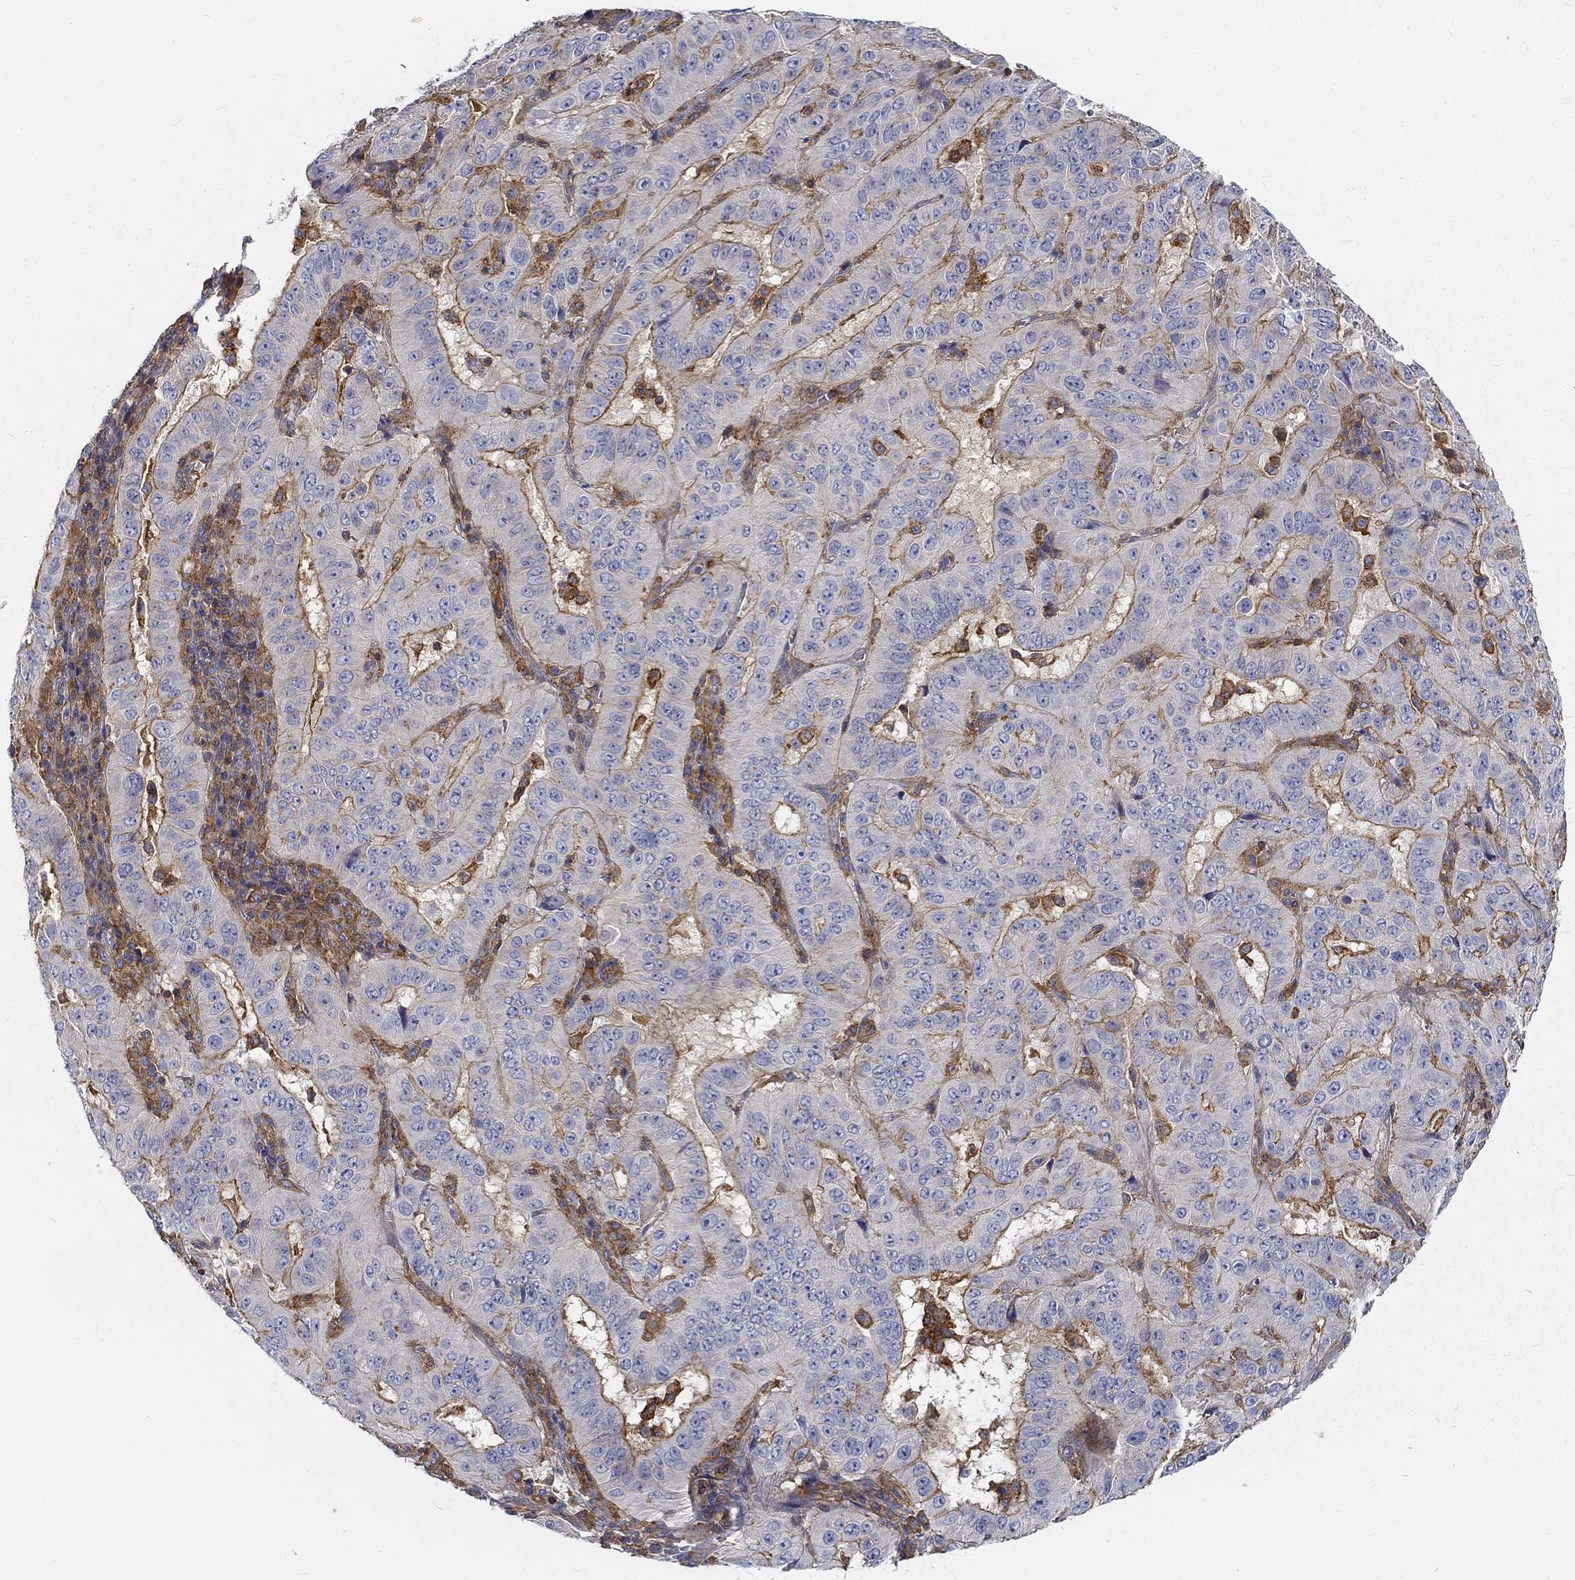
{"staining": {"intensity": "moderate", "quantity": "25%-75%", "location": "cytoplasmic/membranous"}, "tissue": "pancreatic cancer", "cell_type": "Tumor cells", "image_type": "cancer", "snomed": [{"axis": "morphology", "description": "Adenocarcinoma, NOS"}, {"axis": "topography", "description": "Pancreas"}], "caption": "Pancreatic cancer (adenocarcinoma) was stained to show a protein in brown. There is medium levels of moderate cytoplasmic/membranous expression in approximately 25%-75% of tumor cells.", "gene": "MTMR11", "patient": {"sex": "male", "age": 63}}